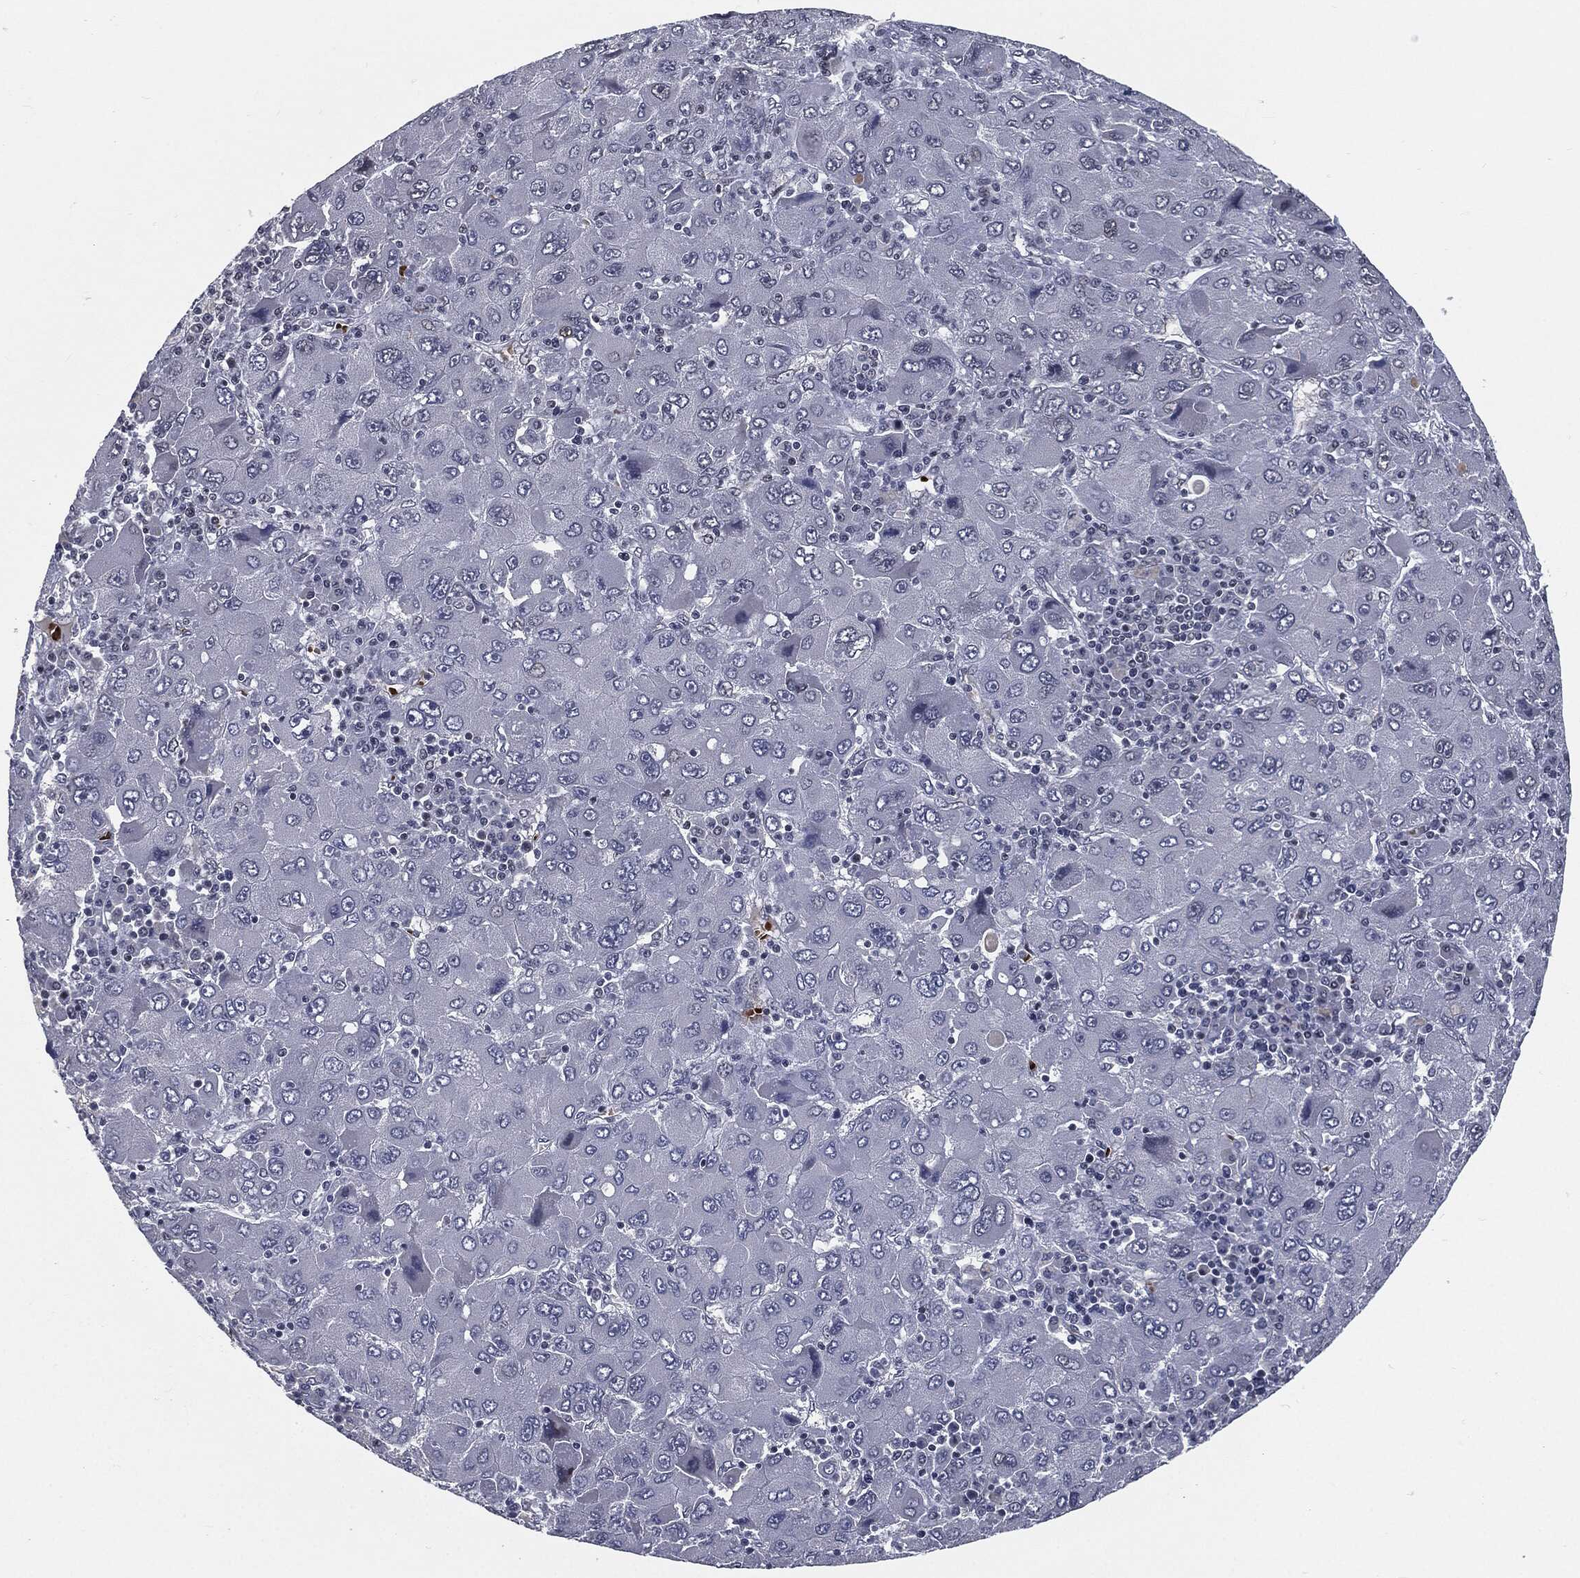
{"staining": {"intensity": "negative", "quantity": "none", "location": "none"}, "tissue": "liver cancer", "cell_type": "Tumor cells", "image_type": "cancer", "snomed": [{"axis": "morphology", "description": "Carcinoma, Hepatocellular, NOS"}, {"axis": "topography", "description": "Liver"}], "caption": "Histopathology image shows no protein staining in tumor cells of liver hepatocellular carcinoma tissue.", "gene": "ANXA1", "patient": {"sex": "male", "age": 75}}